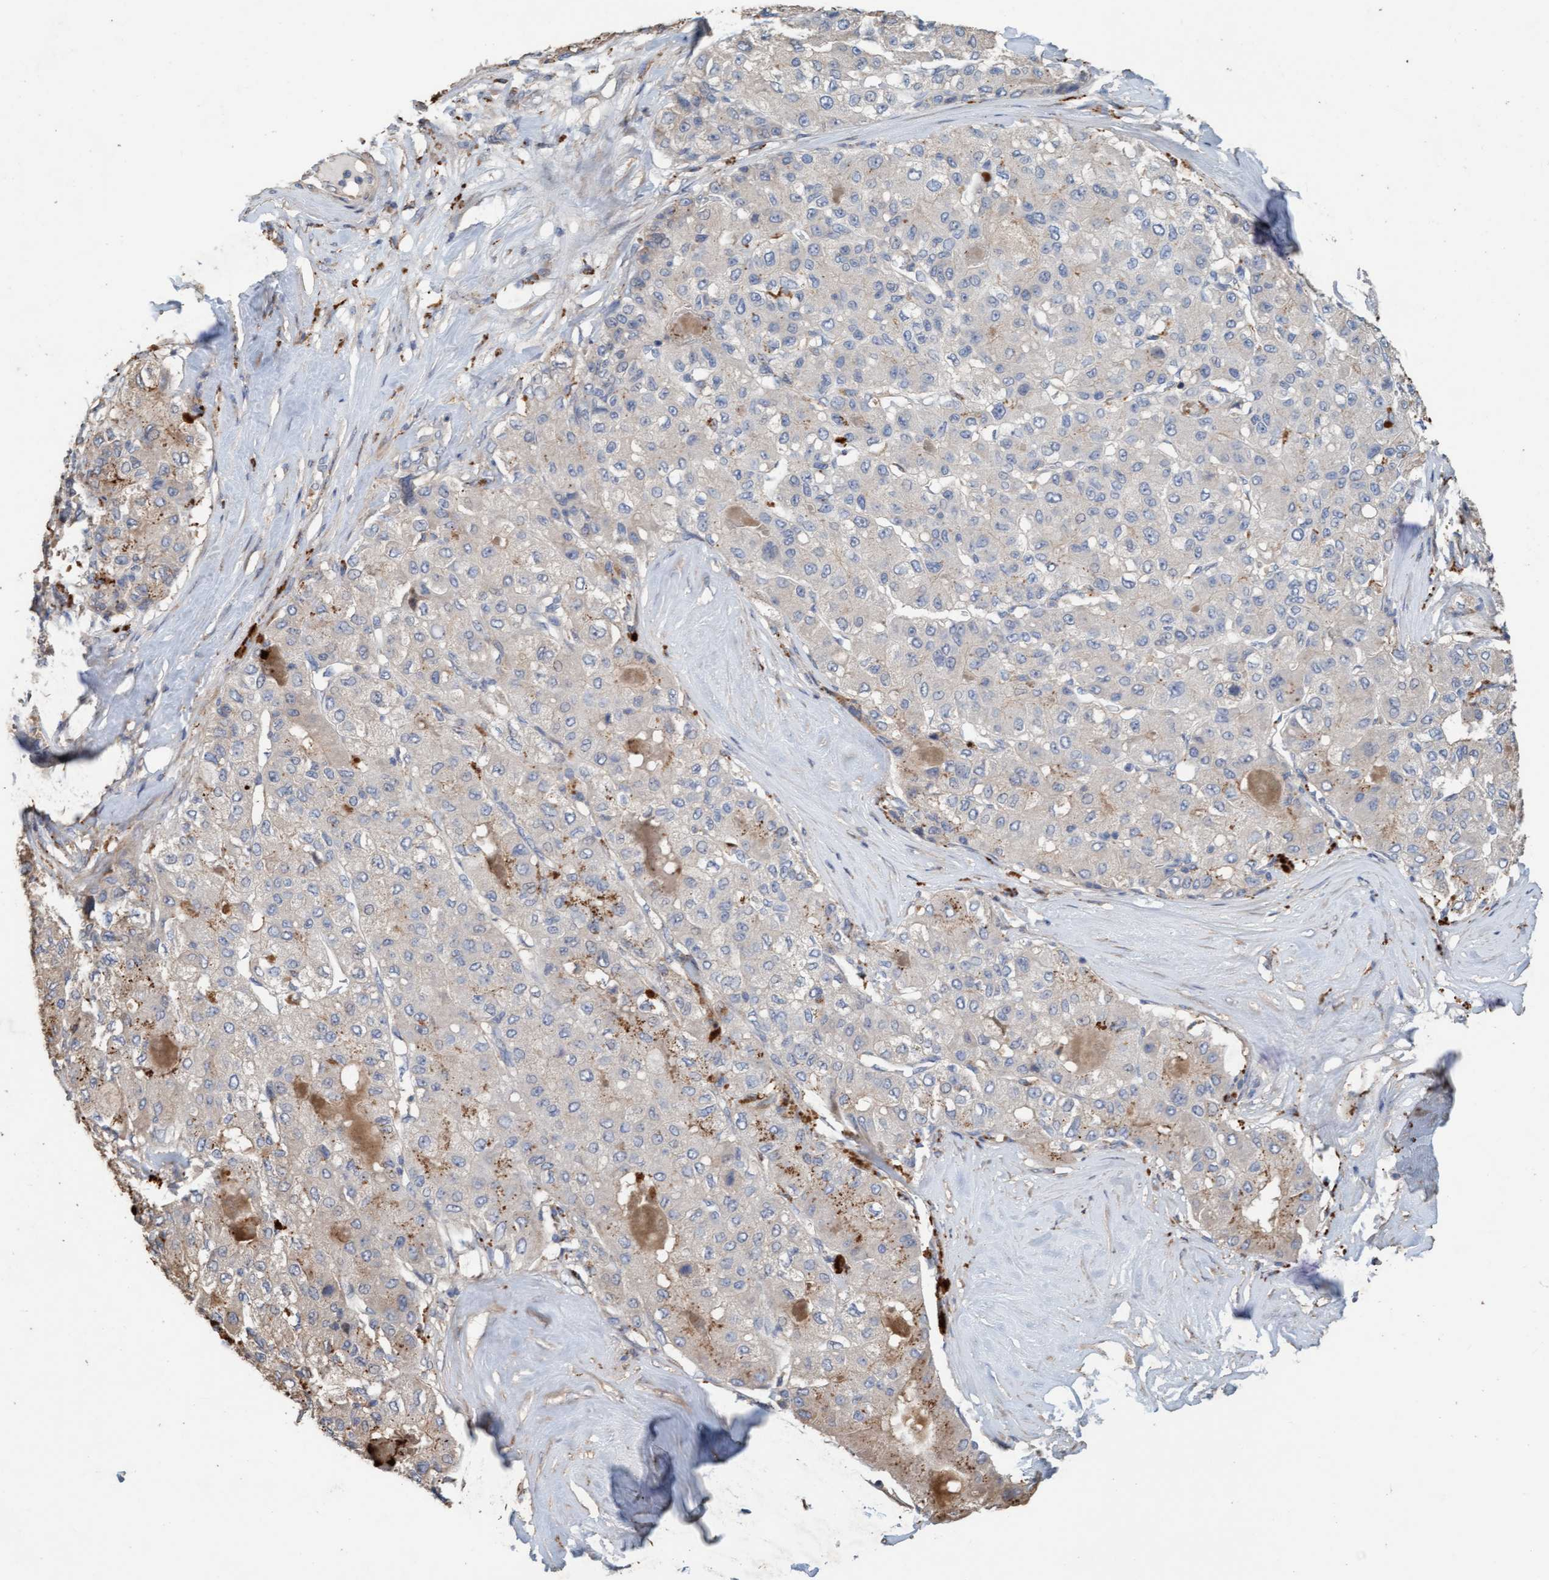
{"staining": {"intensity": "weak", "quantity": "<25%", "location": "cytoplasmic/membranous"}, "tissue": "liver cancer", "cell_type": "Tumor cells", "image_type": "cancer", "snomed": [{"axis": "morphology", "description": "Carcinoma, Hepatocellular, NOS"}, {"axis": "topography", "description": "Liver"}], "caption": "Tumor cells are negative for protein expression in human liver hepatocellular carcinoma. Brightfield microscopy of immunohistochemistry (IHC) stained with DAB (3,3'-diaminobenzidine) (brown) and hematoxylin (blue), captured at high magnification.", "gene": "LONRF1", "patient": {"sex": "male", "age": 80}}